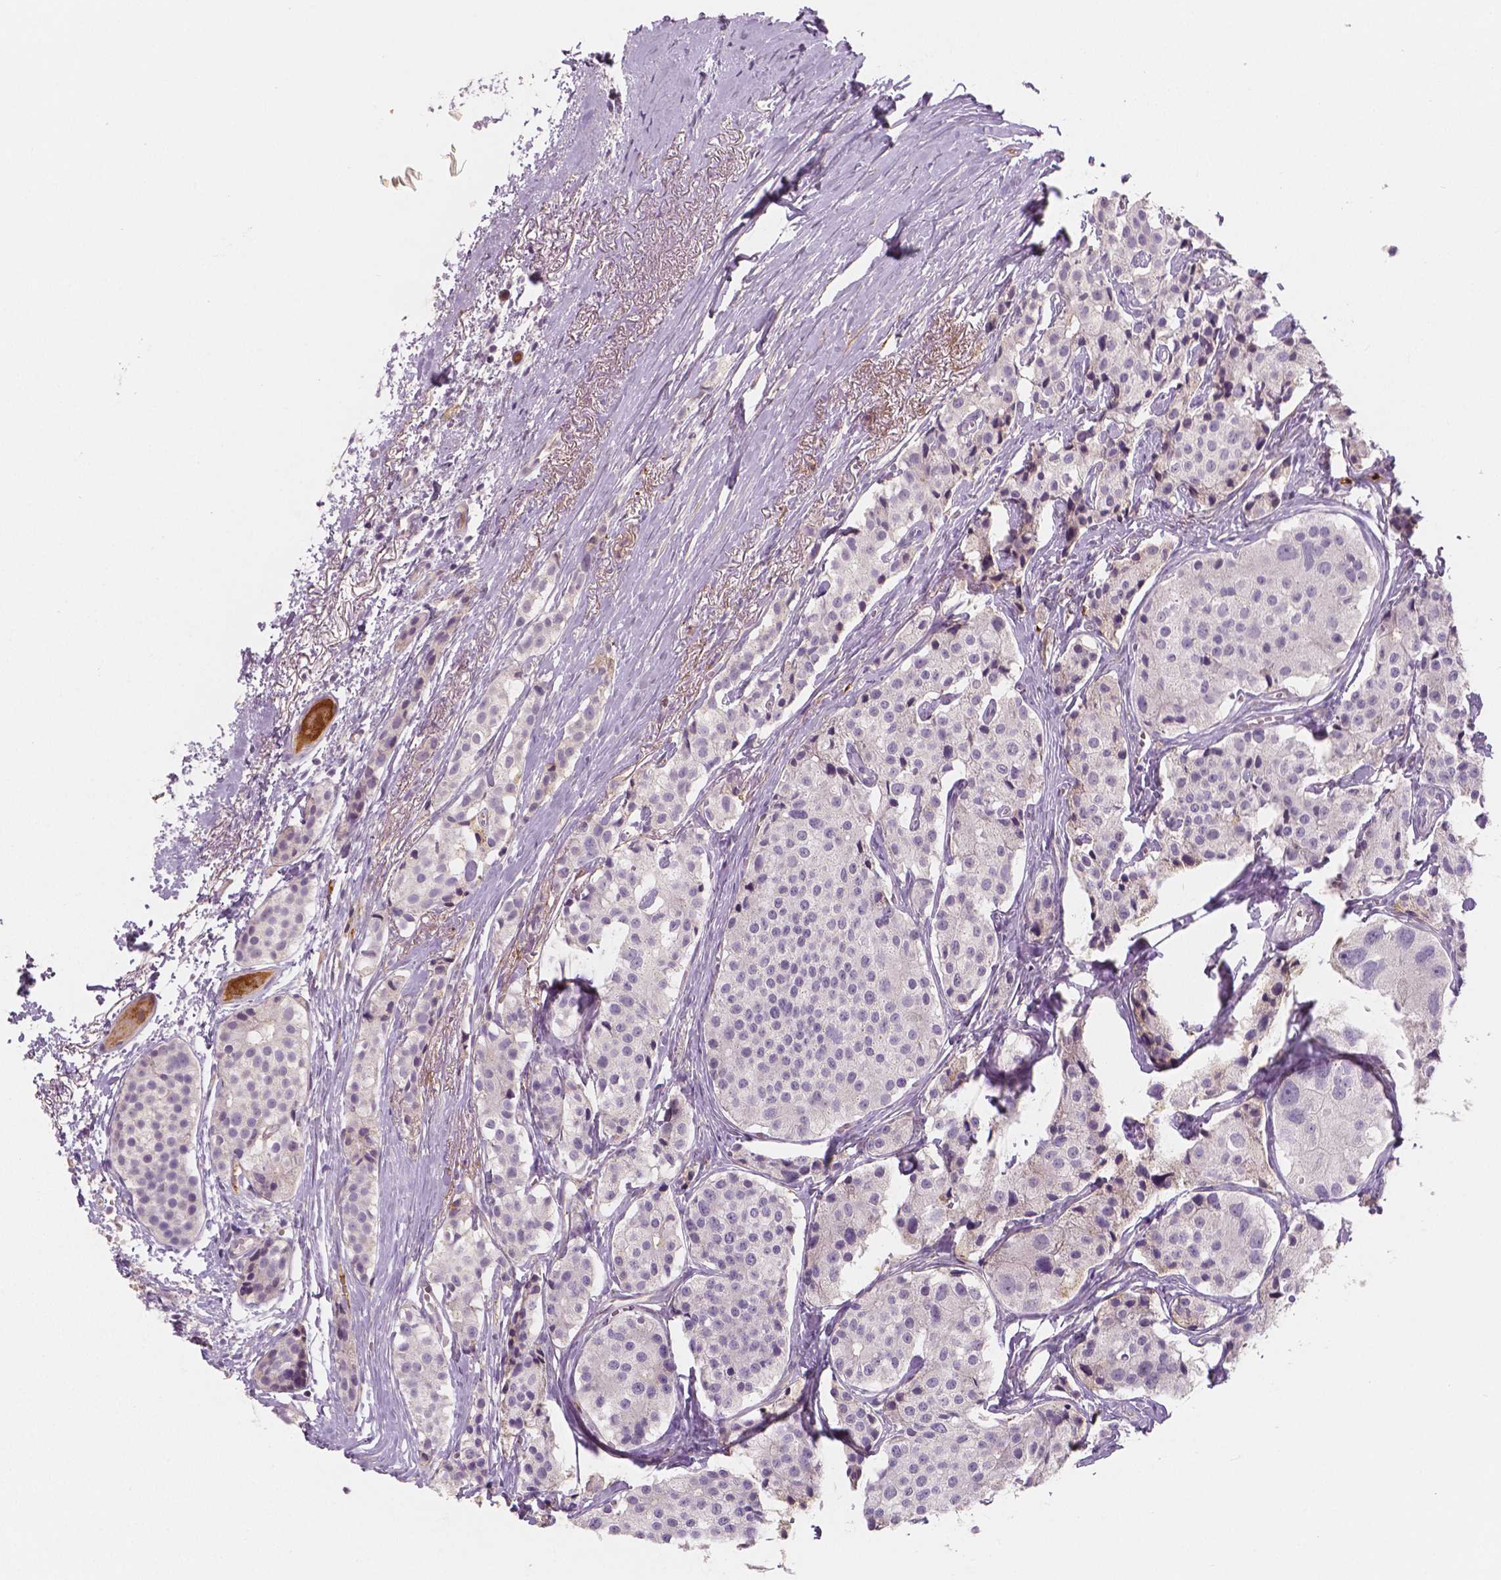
{"staining": {"intensity": "negative", "quantity": "none", "location": "none"}, "tissue": "carcinoid", "cell_type": "Tumor cells", "image_type": "cancer", "snomed": [{"axis": "morphology", "description": "Carcinoid, malignant, NOS"}, {"axis": "topography", "description": "Small intestine"}], "caption": "IHC micrograph of neoplastic tissue: carcinoid (malignant) stained with DAB exhibits no significant protein staining in tumor cells.", "gene": "APOA4", "patient": {"sex": "female", "age": 65}}